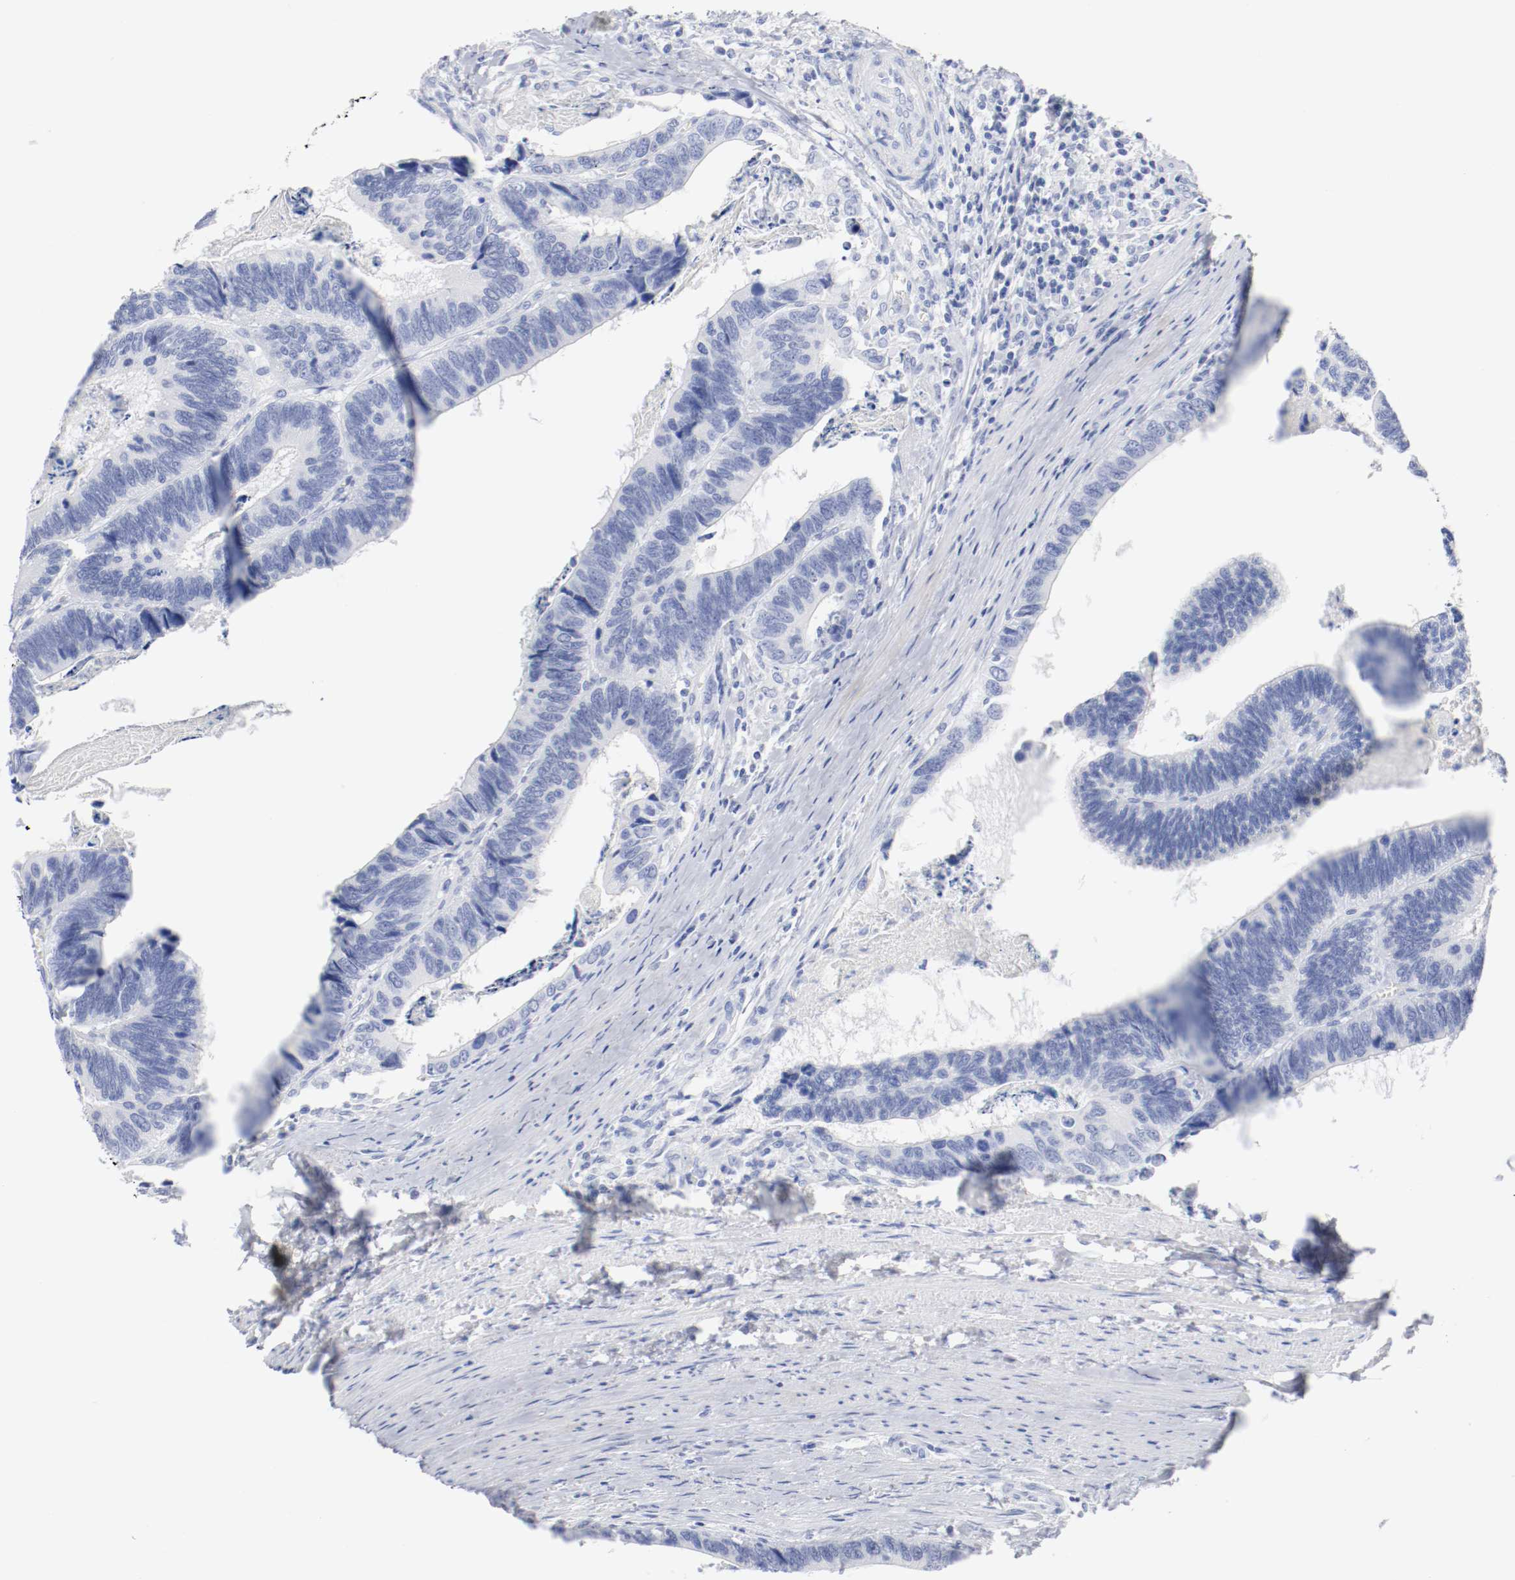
{"staining": {"intensity": "negative", "quantity": "none", "location": "none"}, "tissue": "colorectal cancer", "cell_type": "Tumor cells", "image_type": "cancer", "snomed": [{"axis": "morphology", "description": "Adenocarcinoma, NOS"}, {"axis": "topography", "description": "Colon"}], "caption": "High magnification brightfield microscopy of colorectal cancer (adenocarcinoma) stained with DAB (brown) and counterstained with hematoxylin (blue): tumor cells show no significant positivity.", "gene": "GAD1", "patient": {"sex": "male", "age": 72}}